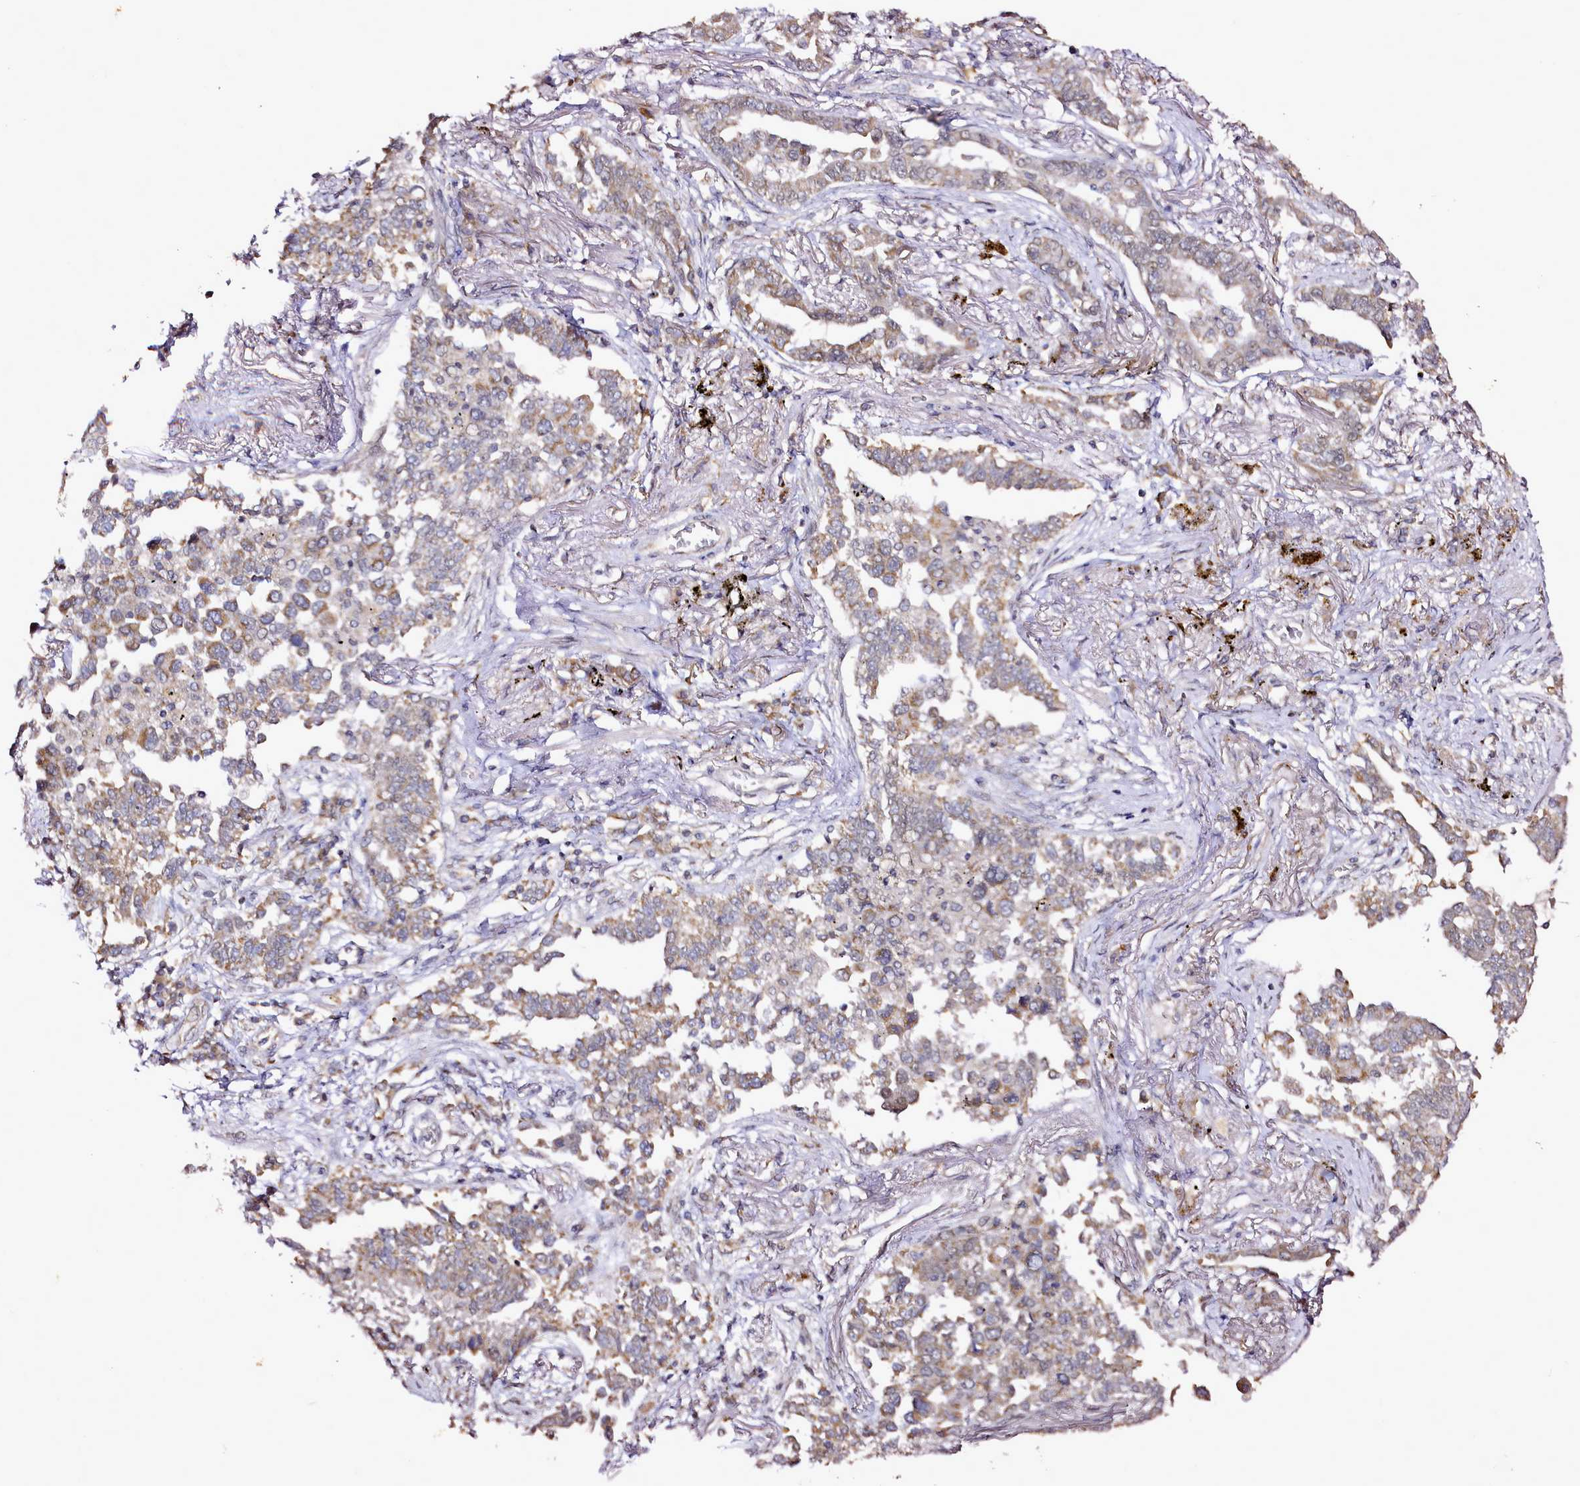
{"staining": {"intensity": "moderate", "quantity": "25%-75%", "location": "cytoplasmic/membranous"}, "tissue": "lung cancer", "cell_type": "Tumor cells", "image_type": "cancer", "snomed": [{"axis": "morphology", "description": "Adenocarcinoma, NOS"}, {"axis": "topography", "description": "Lung"}], "caption": "The immunohistochemical stain highlights moderate cytoplasmic/membranous positivity in tumor cells of lung adenocarcinoma tissue.", "gene": "EDIL3", "patient": {"sex": "male", "age": 67}}